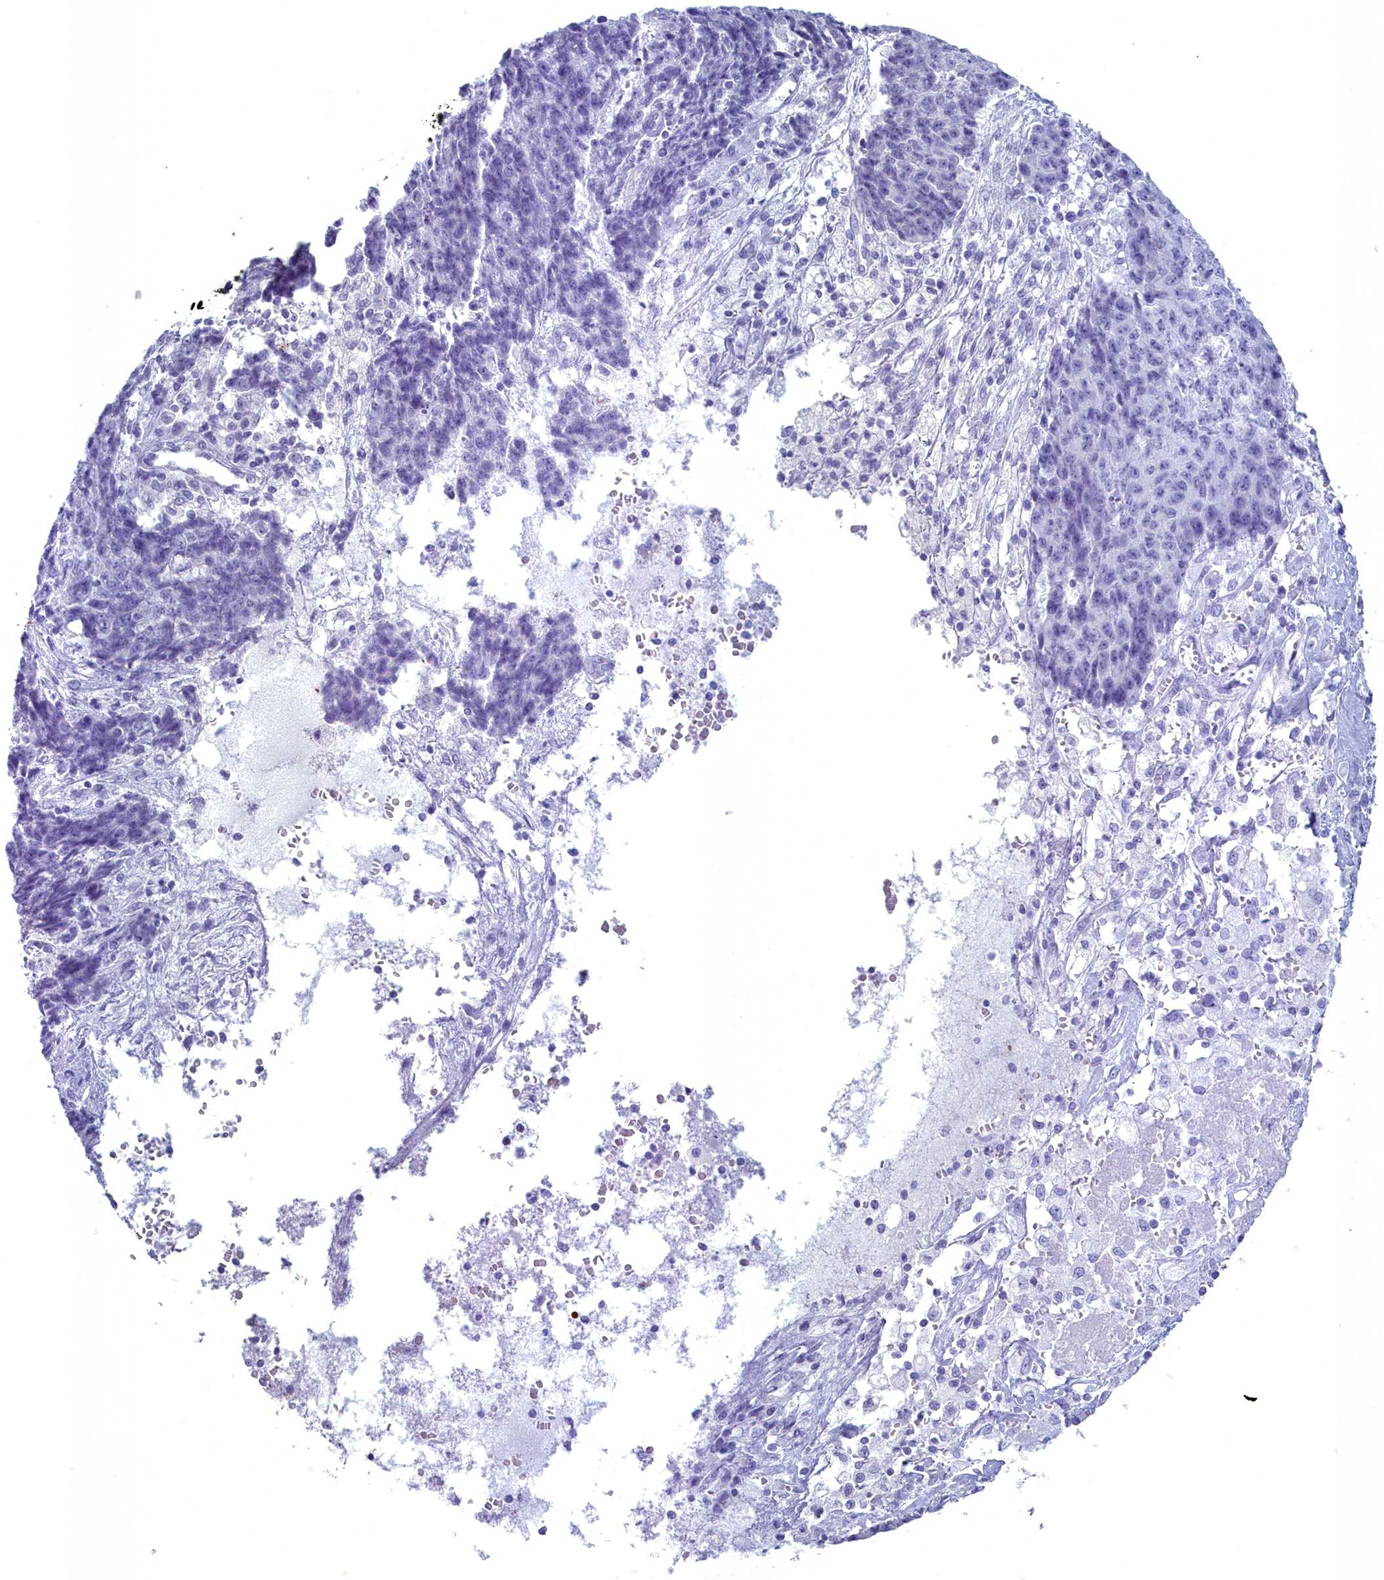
{"staining": {"intensity": "negative", "quantity": "none", "location": "none"}, "tissue": "ovarian cancer", "cell_type": "Tumor cells", "image_type": "cancer", "snomed": [{"axis": "morphology", "description": "Carcinoma, endometroid"}, {"axis": "topography", "description": "Ovary"}], "caption": "The histopathology image exhibits no significant staining in tumor cells of ovarian cancer.", "gene": "MAP6", "patient": {"sex": "female", "age": 42}}